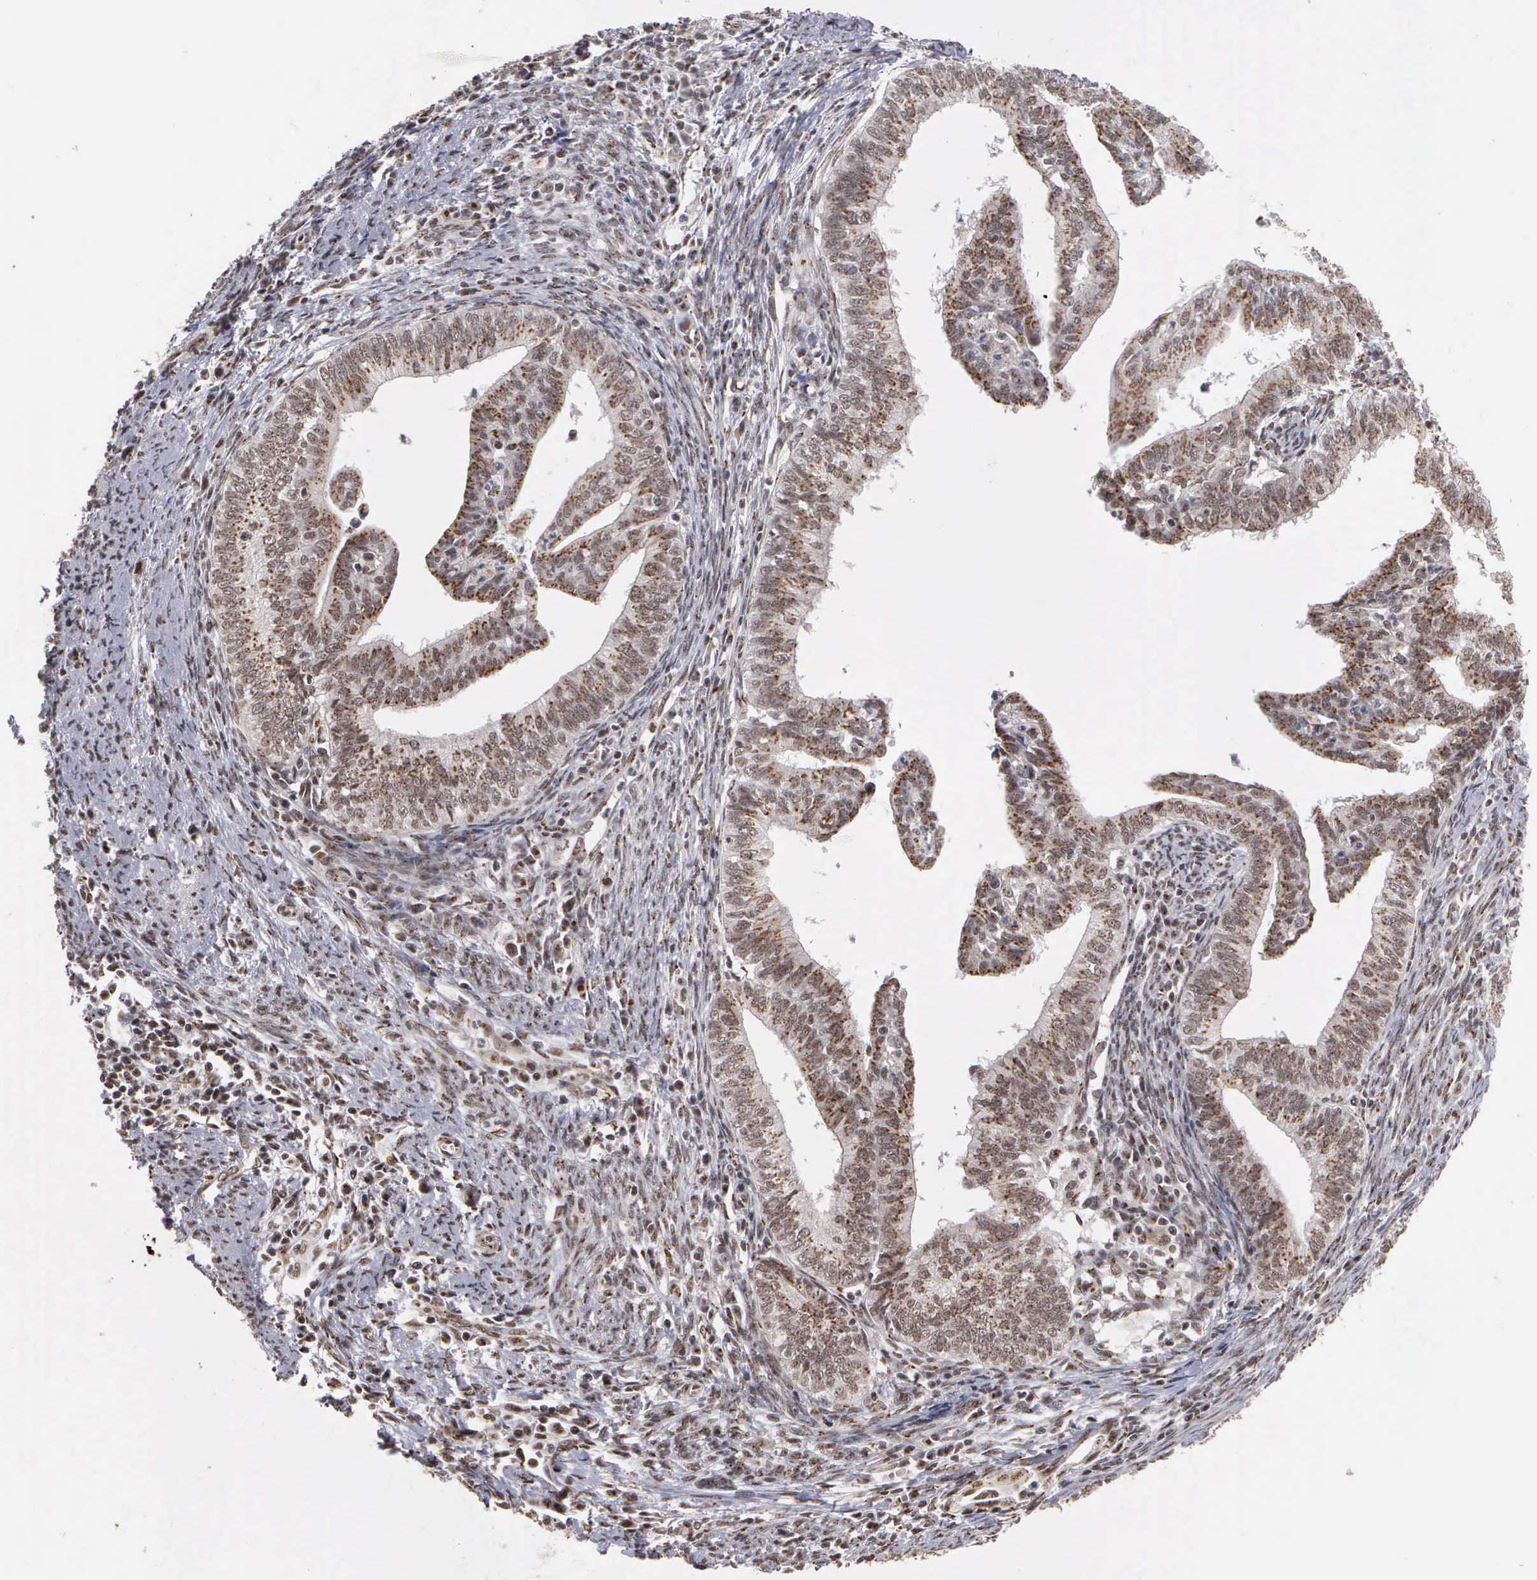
{"staining": {"intensity": "moderate", "quantity": ">75%", "location": "cytoplasmic/membranous,nuclear"}, "tissue": "endometrial cancer", "cell_type": "Tumor cells", "image_type": "cancer", "snomed": [{"axis": "morphology", "description": "Adenocarcinoma, NOS"}, {"axis": "topography", "description": "Endometrium"}], "caption": "Endometrial cancer stained with immunohistochemistry shows moderate cytoplasmic/membranous and nuclear expression in approximately >75% of tumor cells. The protein is shown in brown color, while the nuclei are stained blue.", "gene": "GTF2A1", "patient": {"sex": "female", "age": 66}}